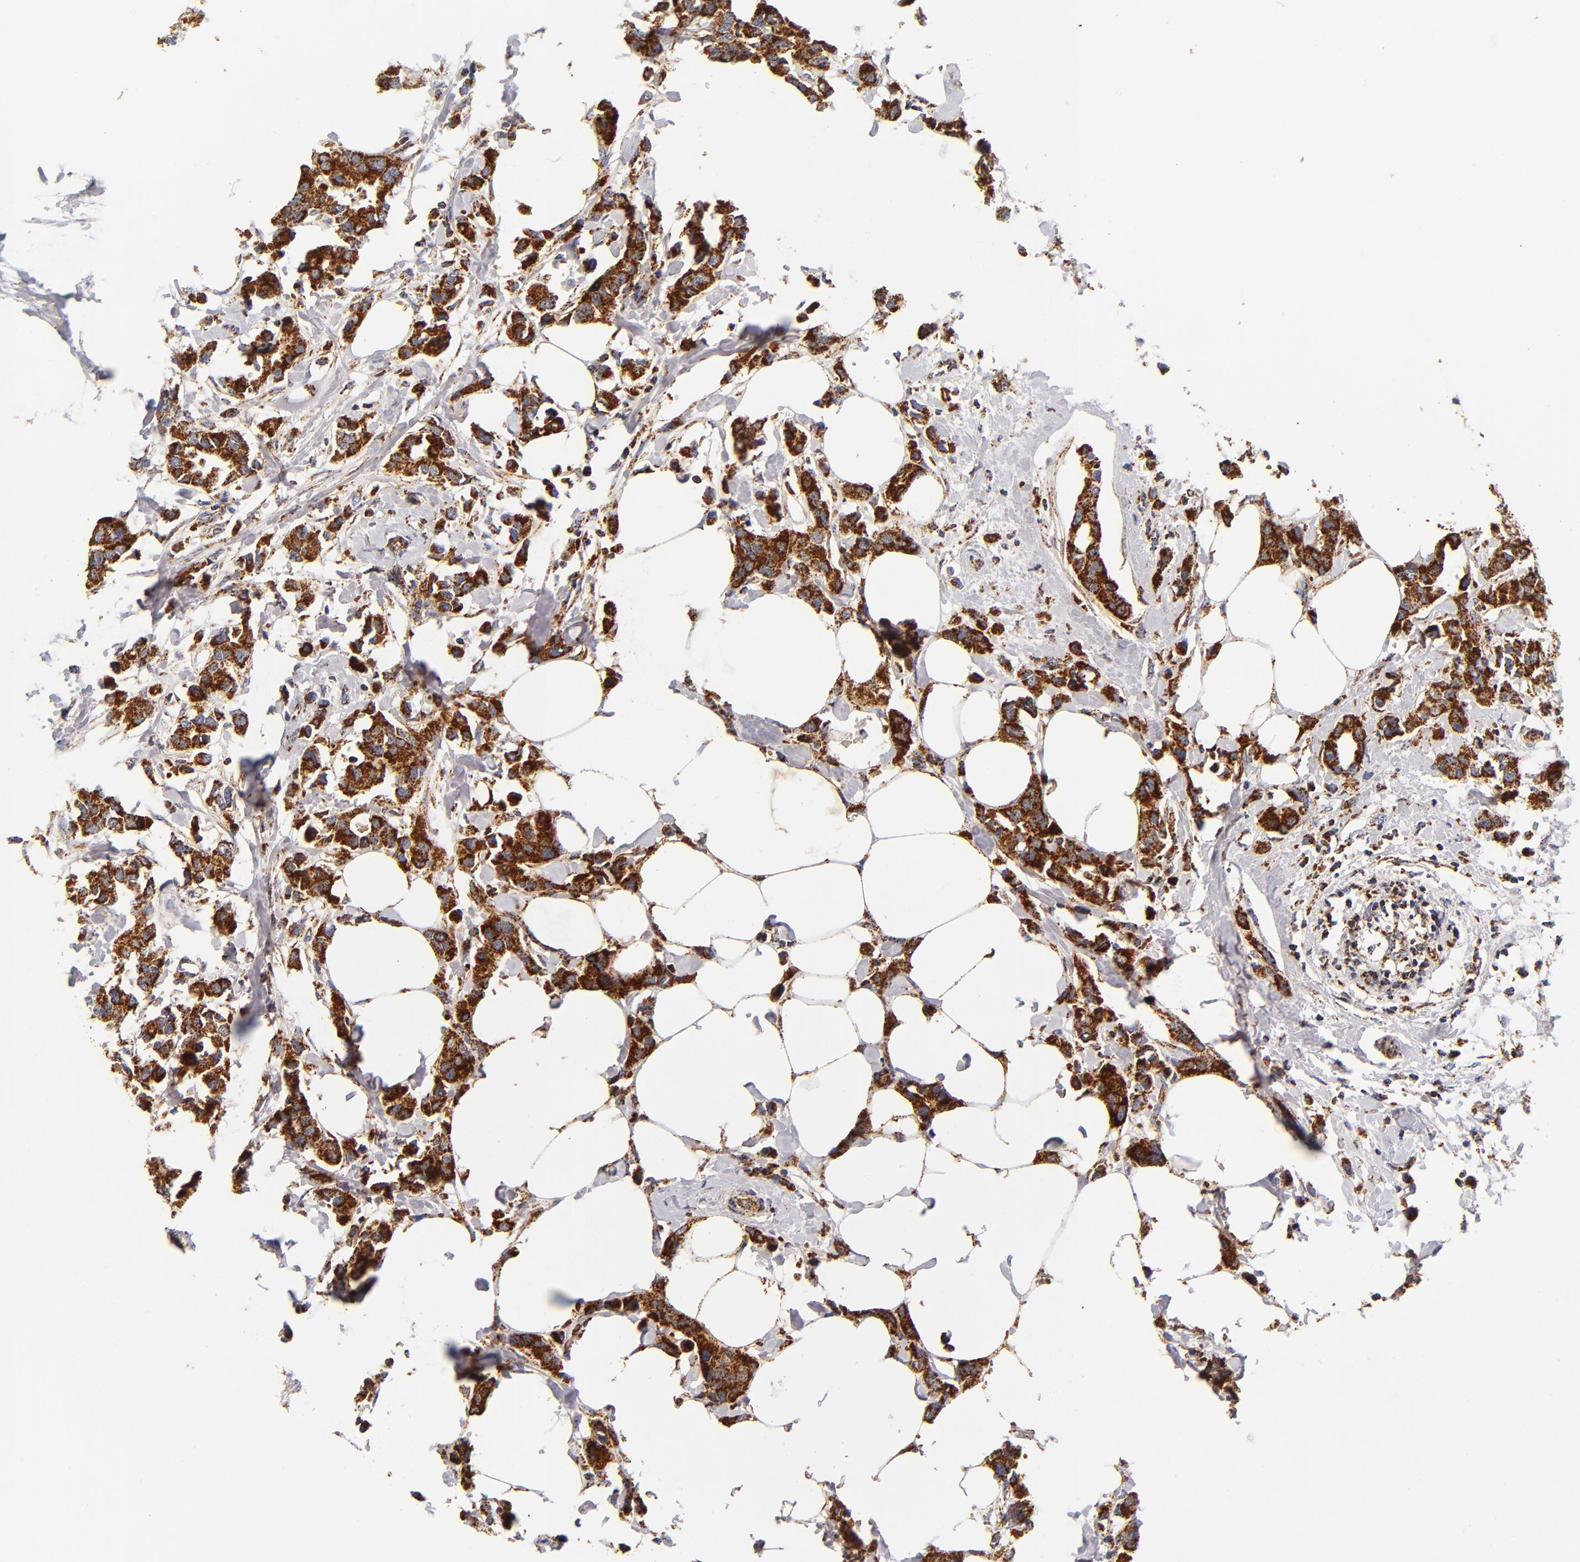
{"staining": {"intensity": "strong", "quantity": ">75%", "location": "cytoplasmic/membranous"}, "tissue": "breast cancer", "cell_type": "Tumor cells", "image_type": "cancer", "snomed": [{"axis": "morphology", "description": "Normal tissue, NOS"}, {"axis": "morphology", "description": "Duct carcinoma"}, {"axis": "topography", "description": "Breast"}], "caption": "Human breast intraductal carcinoma stained with a brown dye demonstrates strong cytoplasmic/membranous positive expression in approximately >75% of tumor cells.", "gene": "ECHS1", "patient": {"sex": "female", "age": 50}}